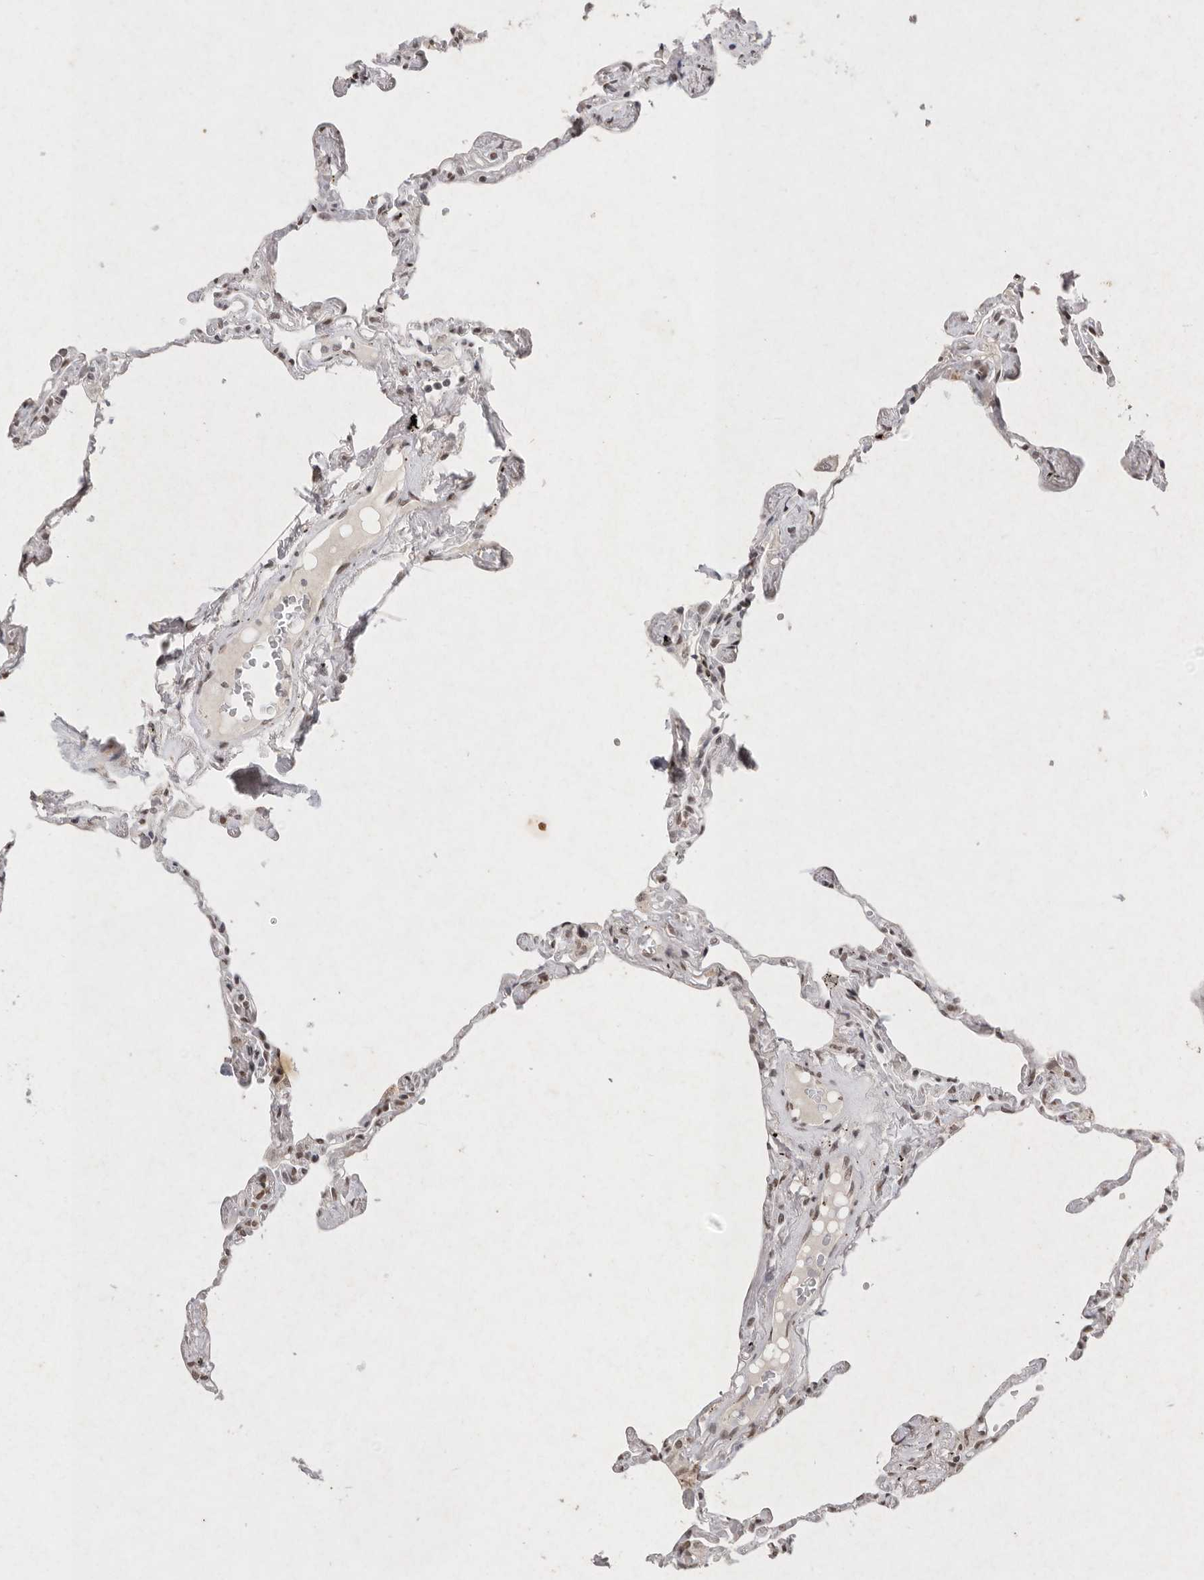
{"staining": {"intensity": "moderate", "quantity": "25%-75%", "location": "nuclear"}, "tissue": "lung", "cell_type": "Alveolar cells", "image_type": "normal", "snomed": [{"axis": "morphology", "description": "Normal tissue, NOS"}, {"axis": "topography", "description": "Lung"}], "caption": "Immunohistochemical staining of normal lung displays moderate nuclear protein positivity in approximately 25%-75% of alveolar cells. Immunohistochemistry (ihc) stains the protein of interest in brown and the nuclei are stained blue.", "gene": "NKX3", "patient": {"sex": "female", "age": 67}}